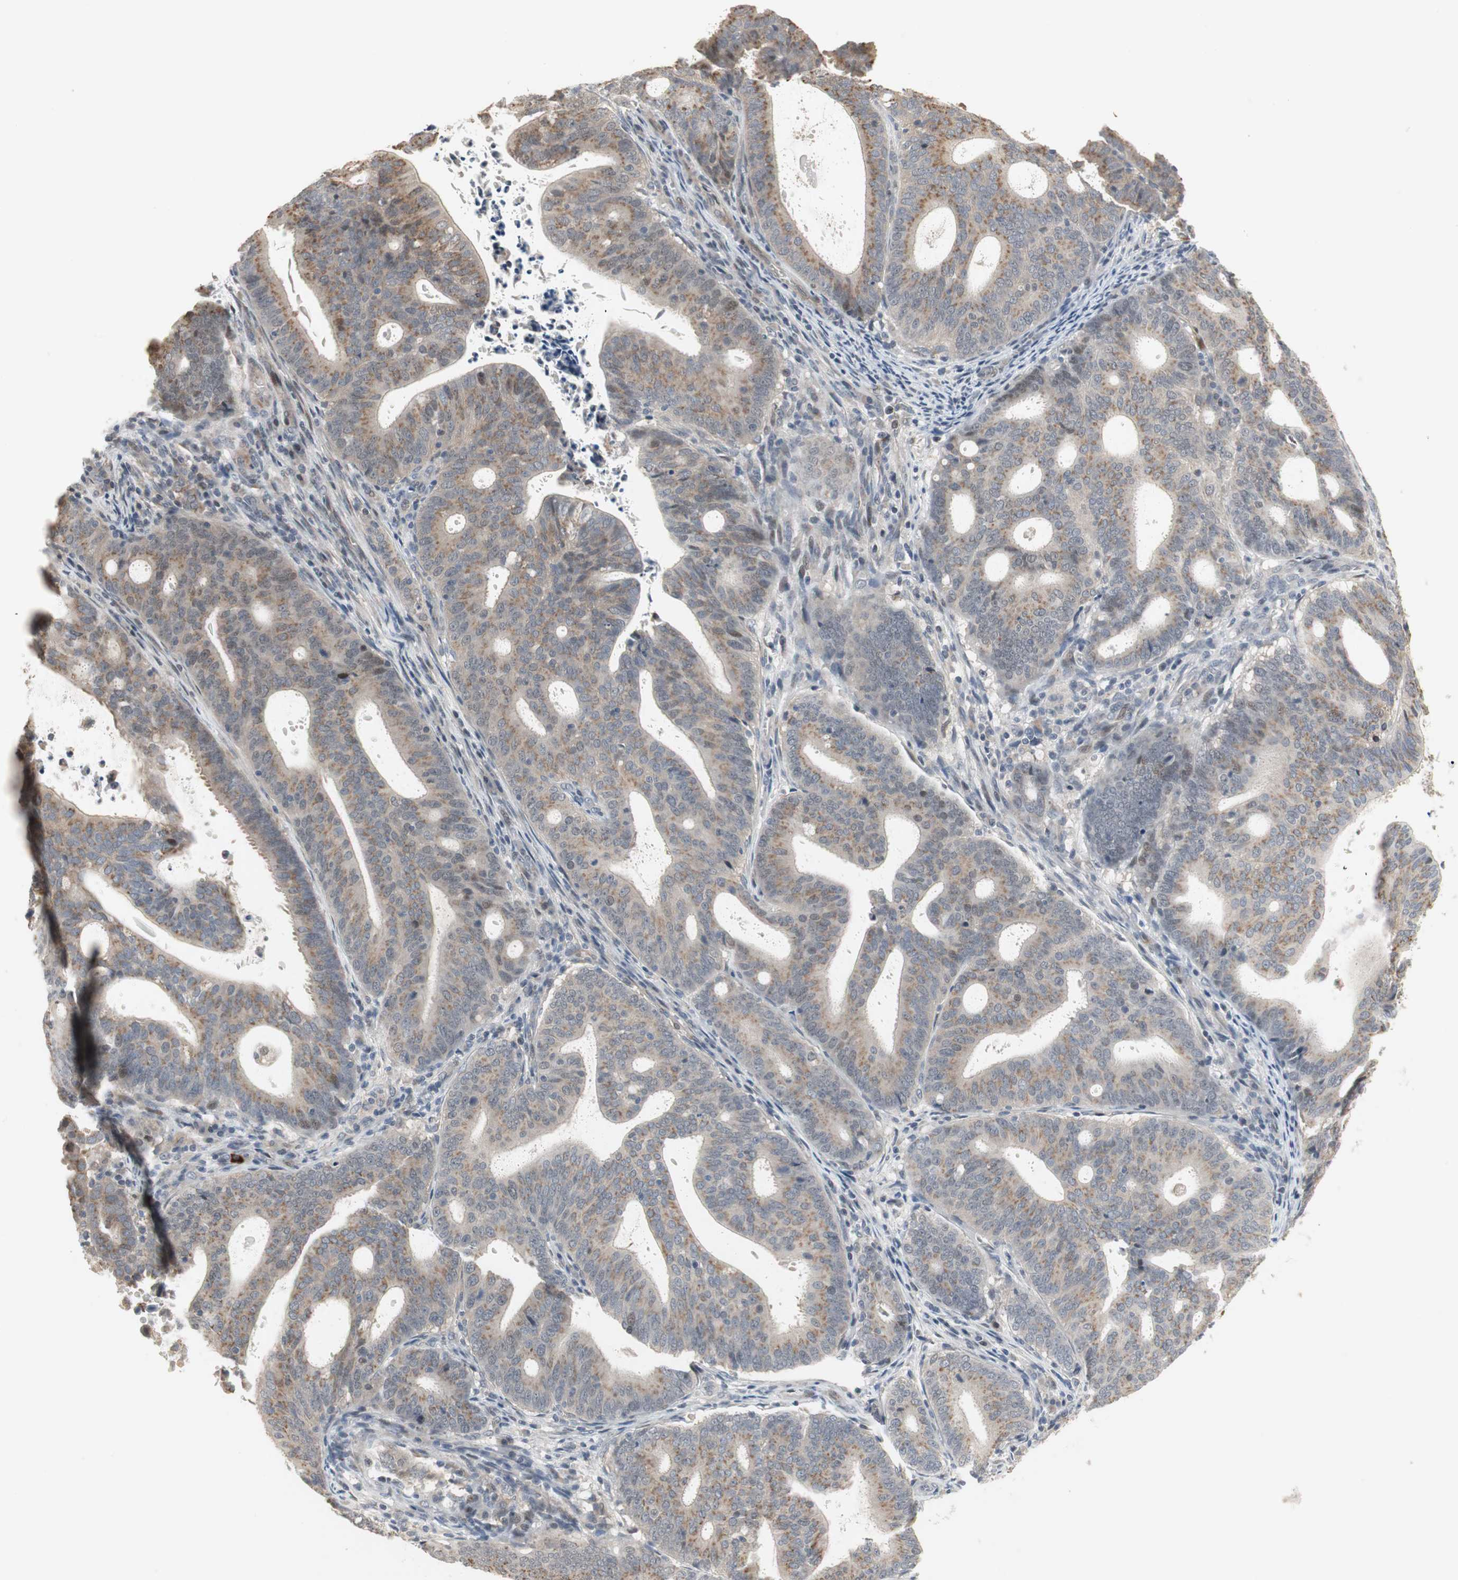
{"staining": {"intensity": "weak", "quantity": "25%-75%", "location": "cytoplasmic/membranous"}, "tissue": "endometrial cancer", "cell_type": "Tumor cells", "image_type": "cancer", "snomed": [{"axis": "morphology", "description": "Adenocarcinoma, NOS"}, {"axis": "topography", "description": "Uterus"}], "caption": "Protein expression analysis of human endometrial cancer reveals weak cytoplasmic/membranous expression in about 25%-75% of tumor cells.", "gene": "SNX4", "patient": {"sex": "female", "age": 83}}